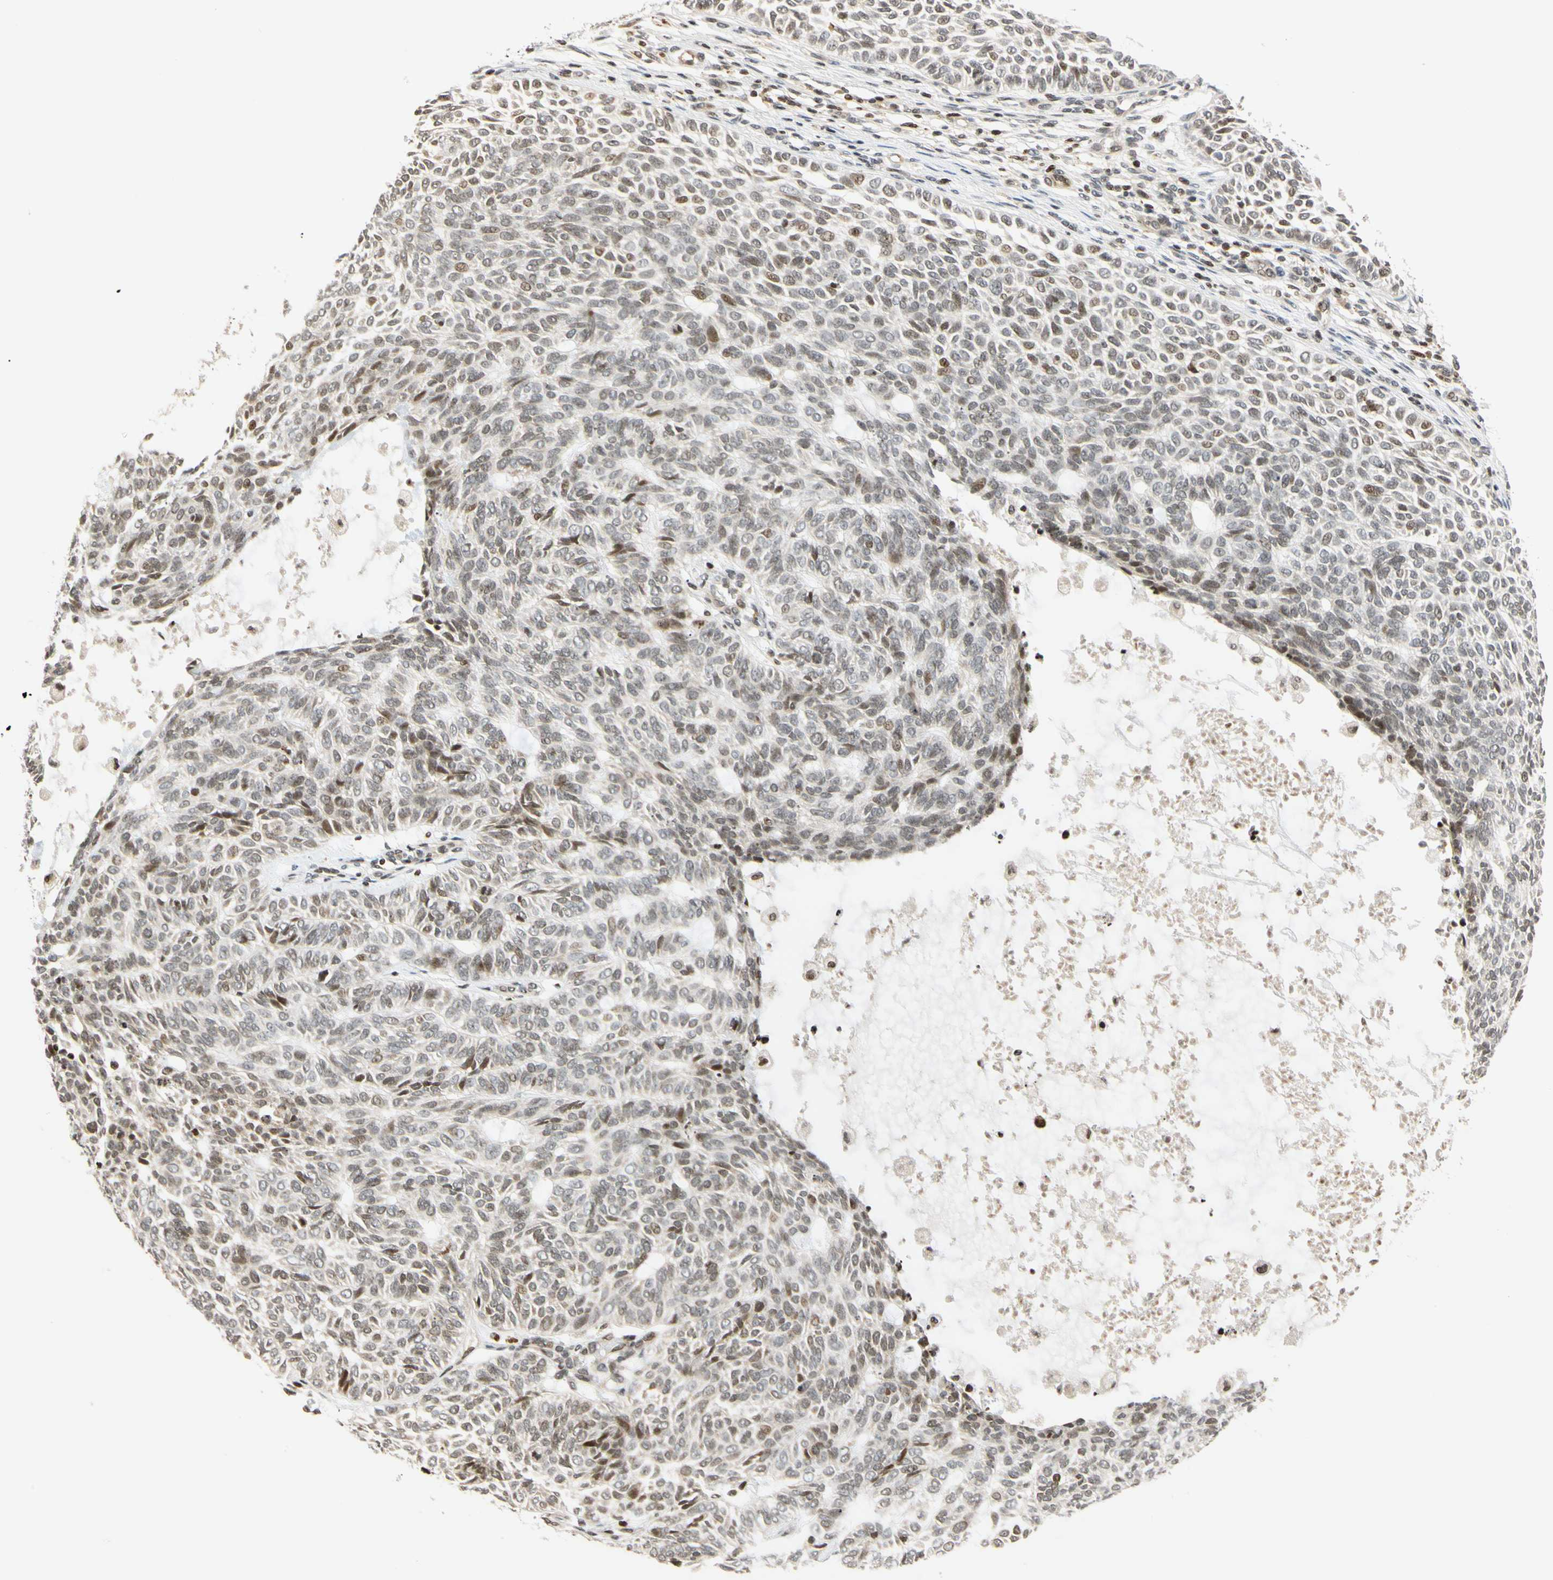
{"staining": {"intensity": "moderate", "quantity": "25%-75%", "location": "nuclear"}, "tissue": "skin cancer", "cell_type": "Tumor cells", "image_type": "cancer", "snomed": [{"axis": "morphology", "description": "Basal cell carcinoma"}, {"axis": "topography", "description": "Skin"}], "caption": "IHC photomicrograph of neoplastic tissue: human skin basal cell carcinoma stained using immunohistochemistry shows medium levels of moderate protein expression localized specifically in the nuclear of tumor cells, appearing as a nuclear brown color.", "gene": "CDK7", "patient": {"sex": "male", "age": 87}}